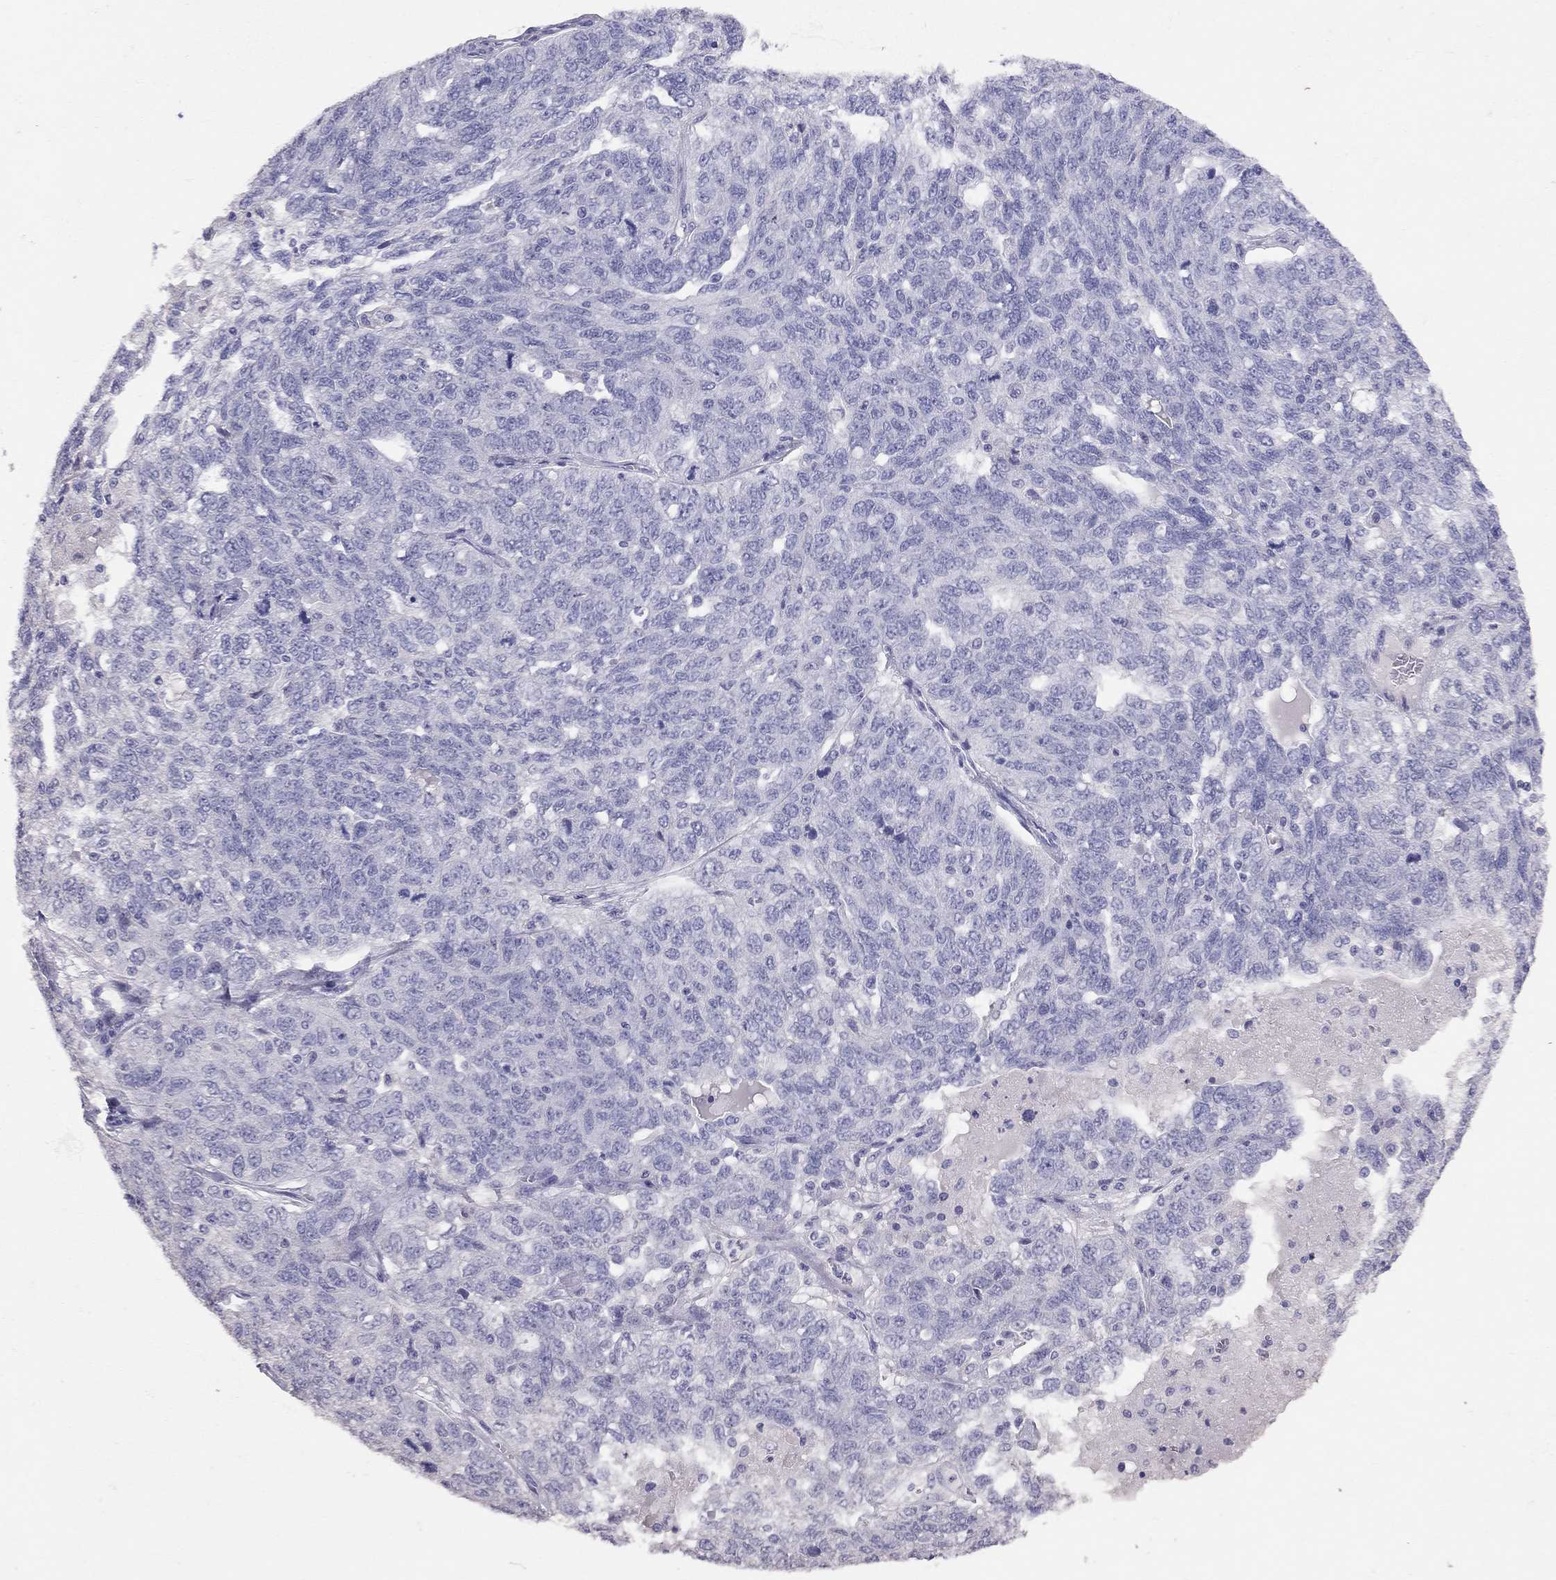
{"staining": {"intensity": "negative", "quantity": "none", "location": "none"}, "tissue": "ovarian cancer", "cell_type": "Tumor cells", "image_type": "cancer", "snomed": [{"axis": "morphology", "description": "Cystadenocarcinoma, serous, NOS"}, {"axis": "topography", "description": "Ovary"}], "caption": "Micrograph shows no protein staining in tumor cells of serous cystadenocarcinoma (ovarian) tissue. (DAB (3,3'-diaminobenzidine) IHC visualized using brightfield microscopy, high magnification).", "gene": "PSMB11", "patient": {"sex": "female", "age": 71}}